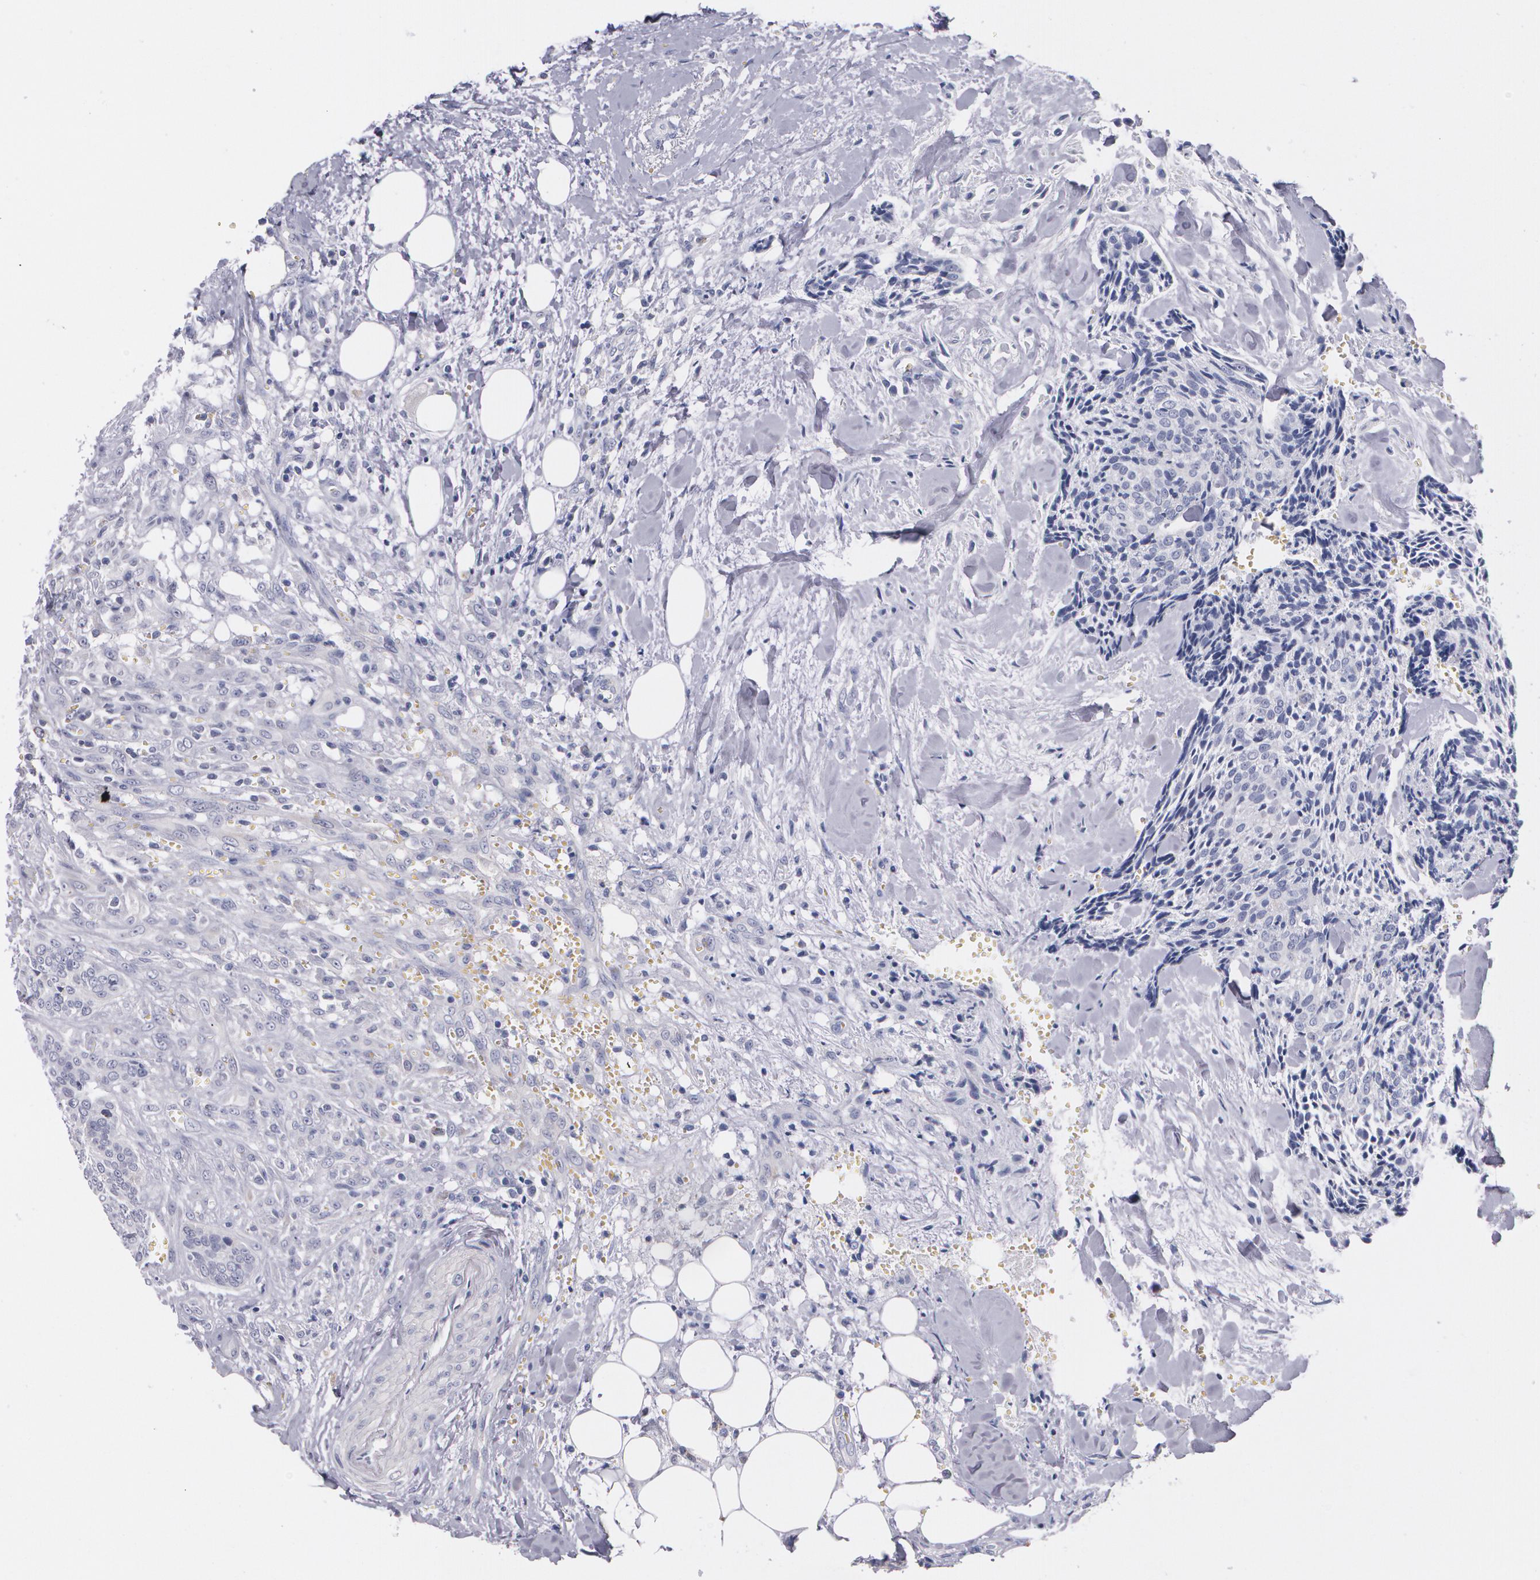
{"staining": {"intensity": "weak", "quantity": "<25%", "location": "cytoplasmic/membranous"}, "tissue": "head and neck cancer", "cell_type": "Tumor cells", "image_type": "cancer", "snomed": [{"axis": "morphology", "description": "Squamous cell carcinoma, NOS"}, {"axis": "topography", "description": "Salivary gland"}, {"axis": "topography", "description": "Head-Neck"}], "caption": "DAB (3,3'-diaminobenzidine) immunohistochemical staining of head and neck cancer (squamous cell carcinoma) reveals no significant expression in tumor cells.", "gene": "HMMR", "patient": {"sex": "male", "age": 70}}